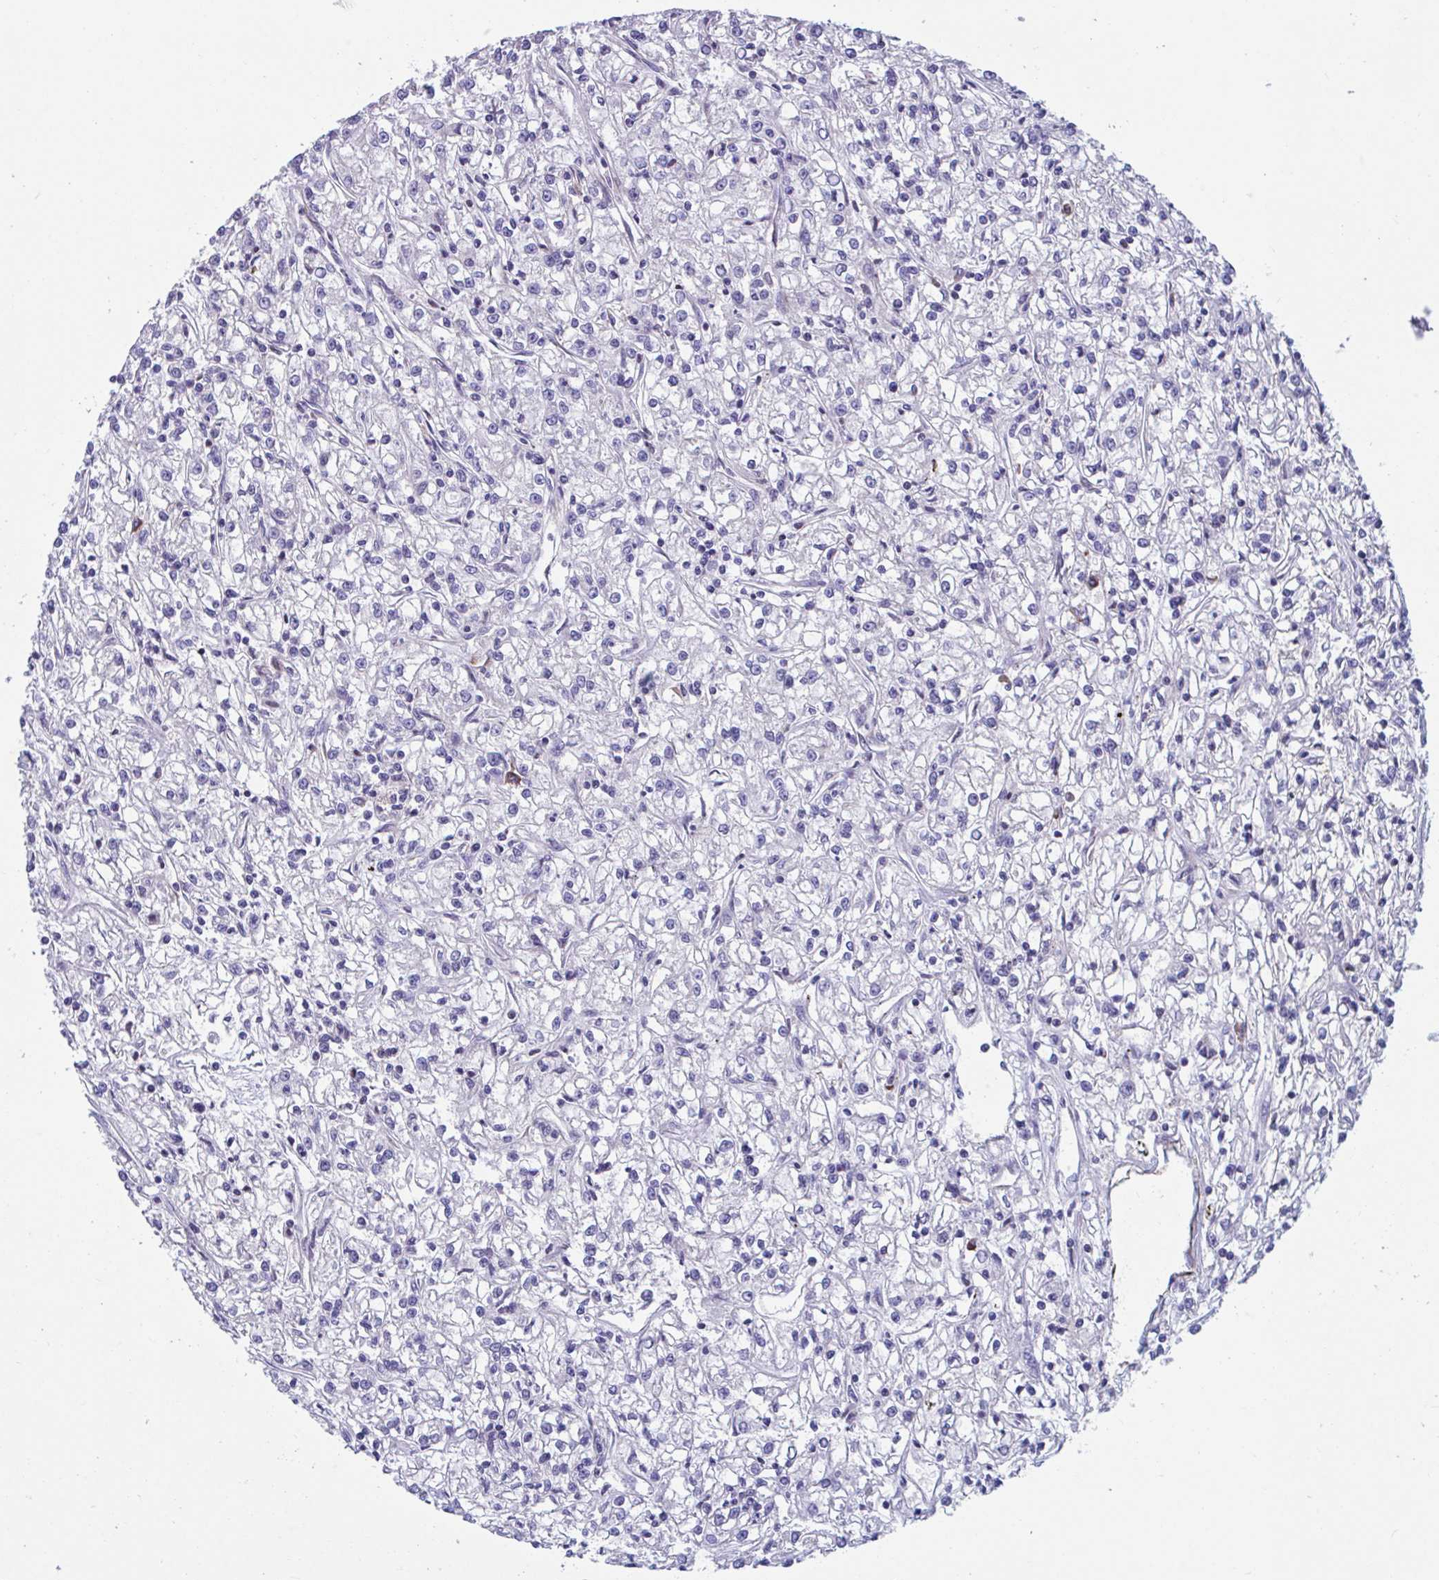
{"staining": {"intensity": "negative", "quantity": "none", "location": "none"}, "tissue": "renal cancer", "cell_type": "Tumor cells", "image_type": "cancer", "snomed": [{"axis": "morphology", "description": "Adenocarcinoma, NOS"}, {"axis": "topography", "description": "Kidney"}], "caption": "Photomicrograph shows no significant protein staining in tumor cells of renal cancer. (DAB (3,3'-diaminobenzidine) immunohistochemistry (IHC) with hematoxylin counter stain).", "gene": "WBP1", "patient": {"sex": "female", "age": 59}}